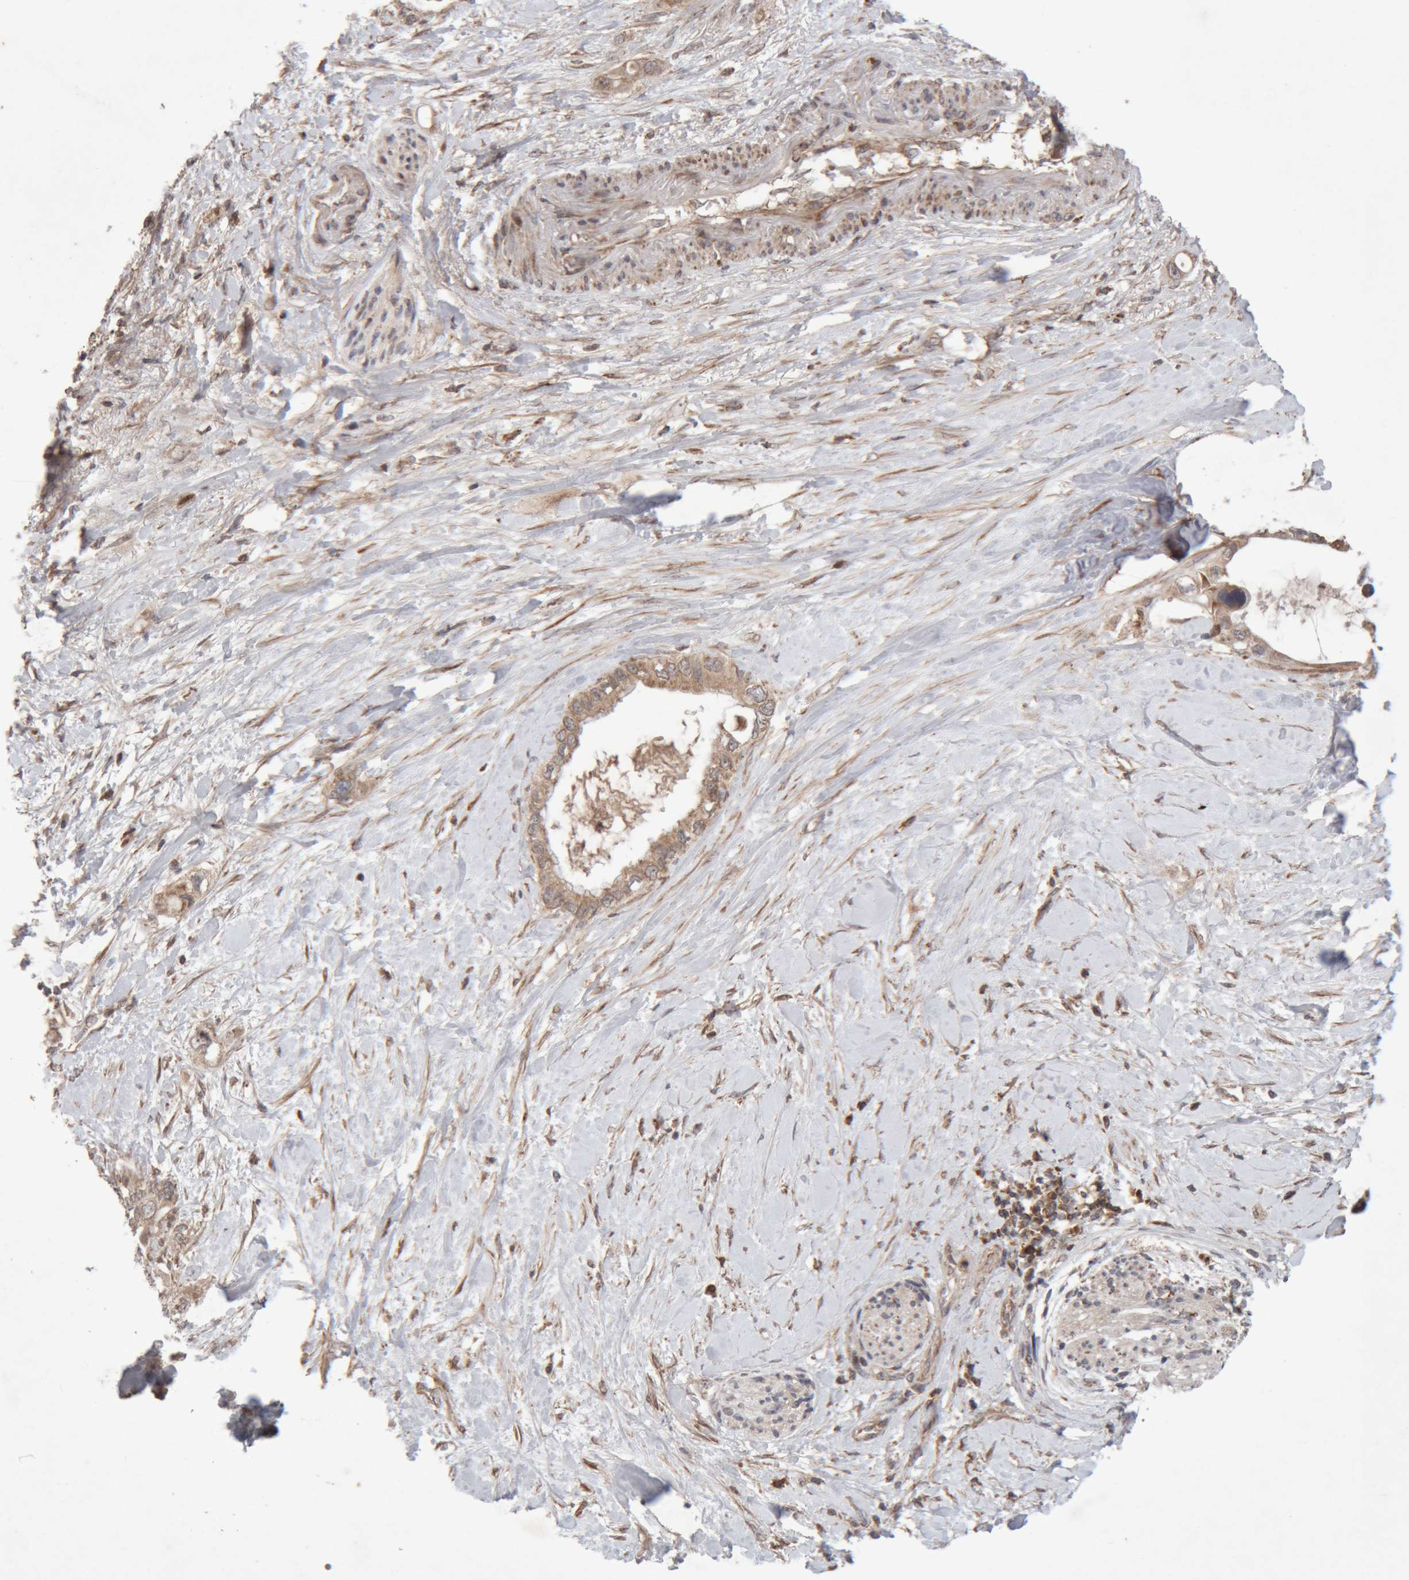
{"staining": {"intensity": "moderate", "quantity": ">75%", "location": "cytoplasmic/membranous"}, "tissue": "pancreatic cancer", "cell_type": "Tumor cells", "image_type": "cancer", "snomed": [{"axis": "morphology", "description": "Adenocarcinoma, NOS"}, {"axis": "topography", "description": "Pancreas"}], "caption": "Pancreatic adenocarcinoma tissue shows moderate cytoplasmic/membranous staining in about >75% of tumor cells", "gene": "KIF21B", "patient": {"sex": "female", "age": 56}}